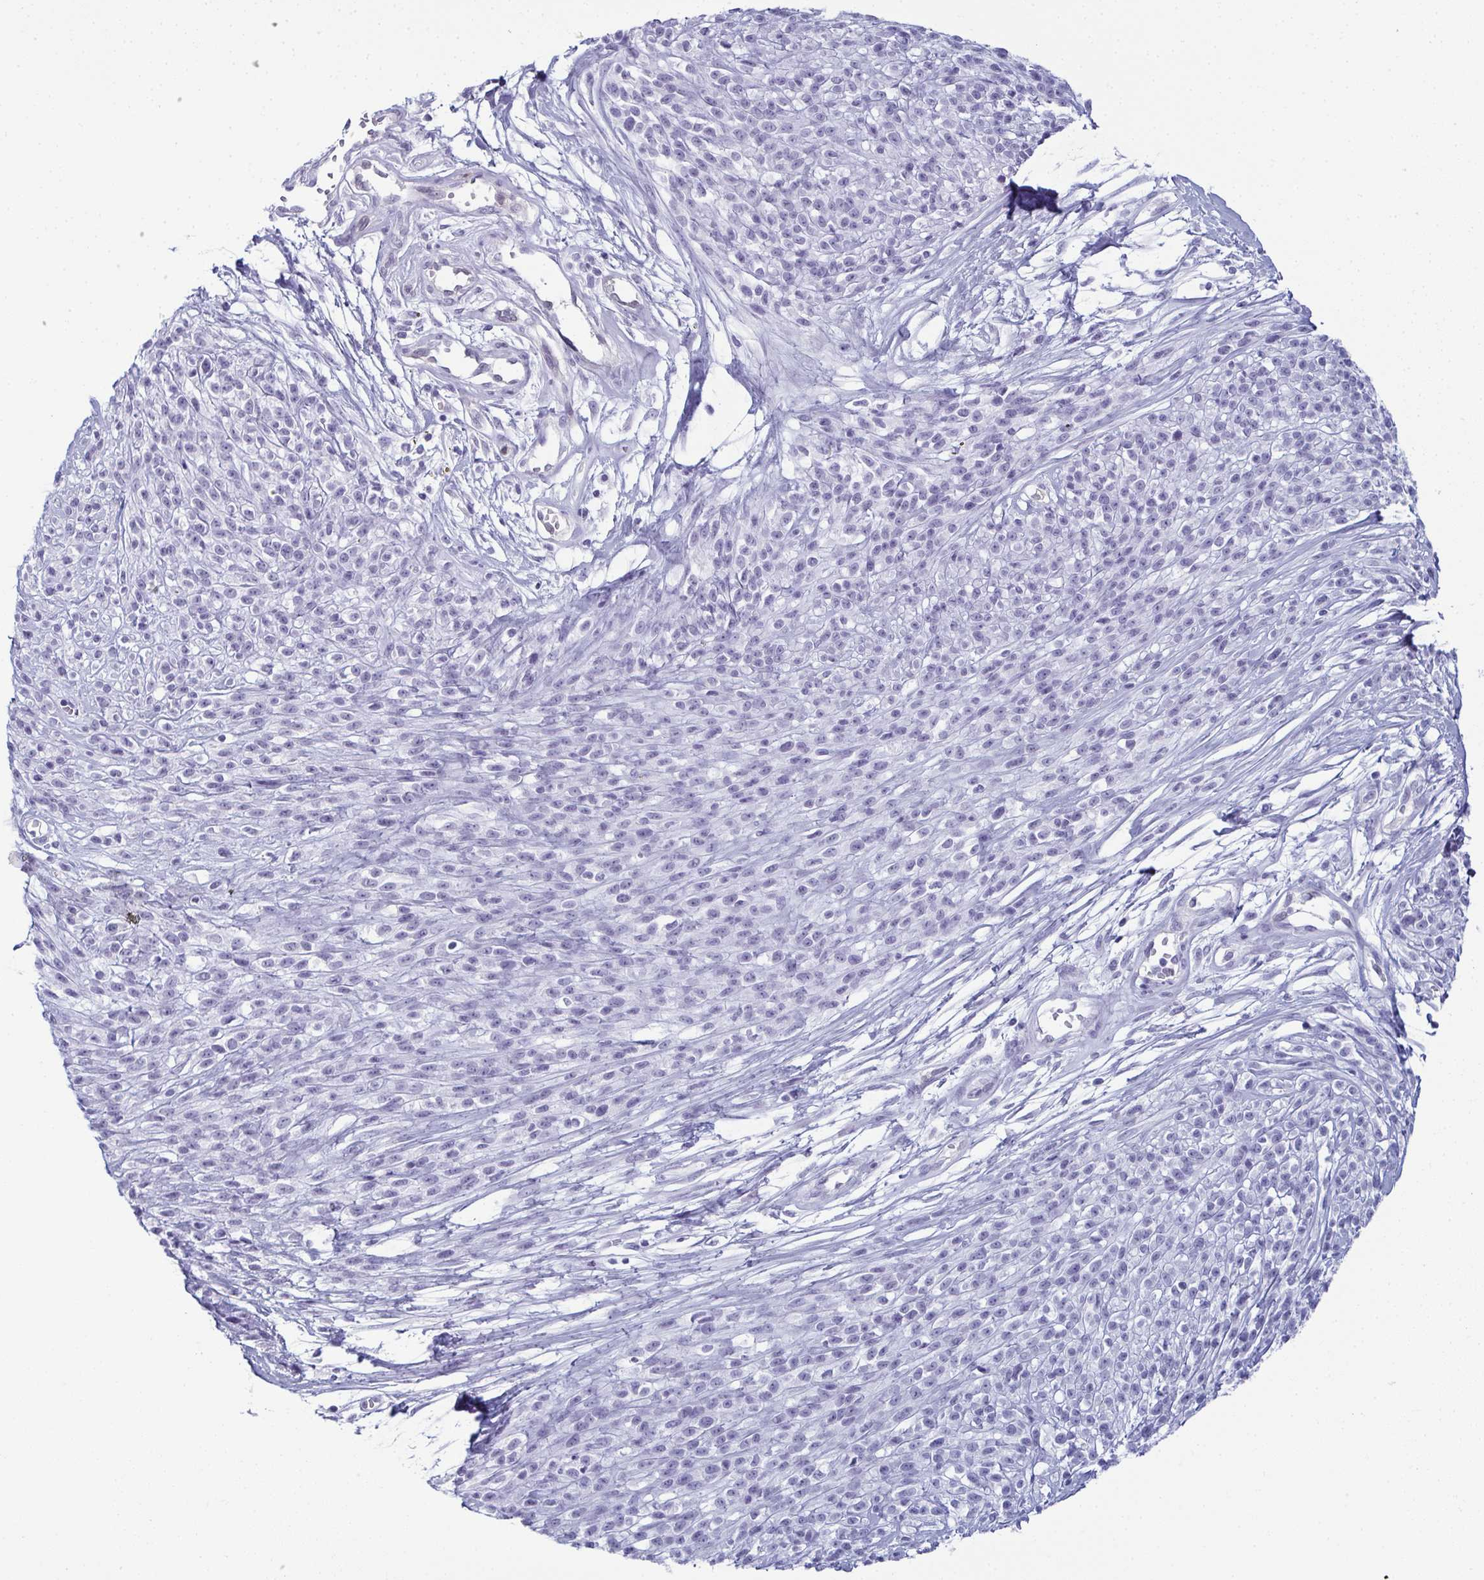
{"staining": {"intensity": "negative", "quantity": "none", "location": "none"}, "tissue": "melanoma", "cell_type": "Tumor cells", "image_type": "cancer", "snomed": [{"axis": "morphology", "description": "Malignant melanoma, NOS"}, {"axis": "topography", "description": "Skin"}, {"axis": "topography", "description": "Skin of trunk"}], "caption": "A high-resolution photomicrograph shows immunohistochemistry (IHC) staining of melanoma, which shows no significant expression in tumor cells. (DAB (3,3'-diaminobenzidine) immunohistochemistry, high magnification).", "gene": "CDA", "patient": {"sex": "male", "age": 74}}